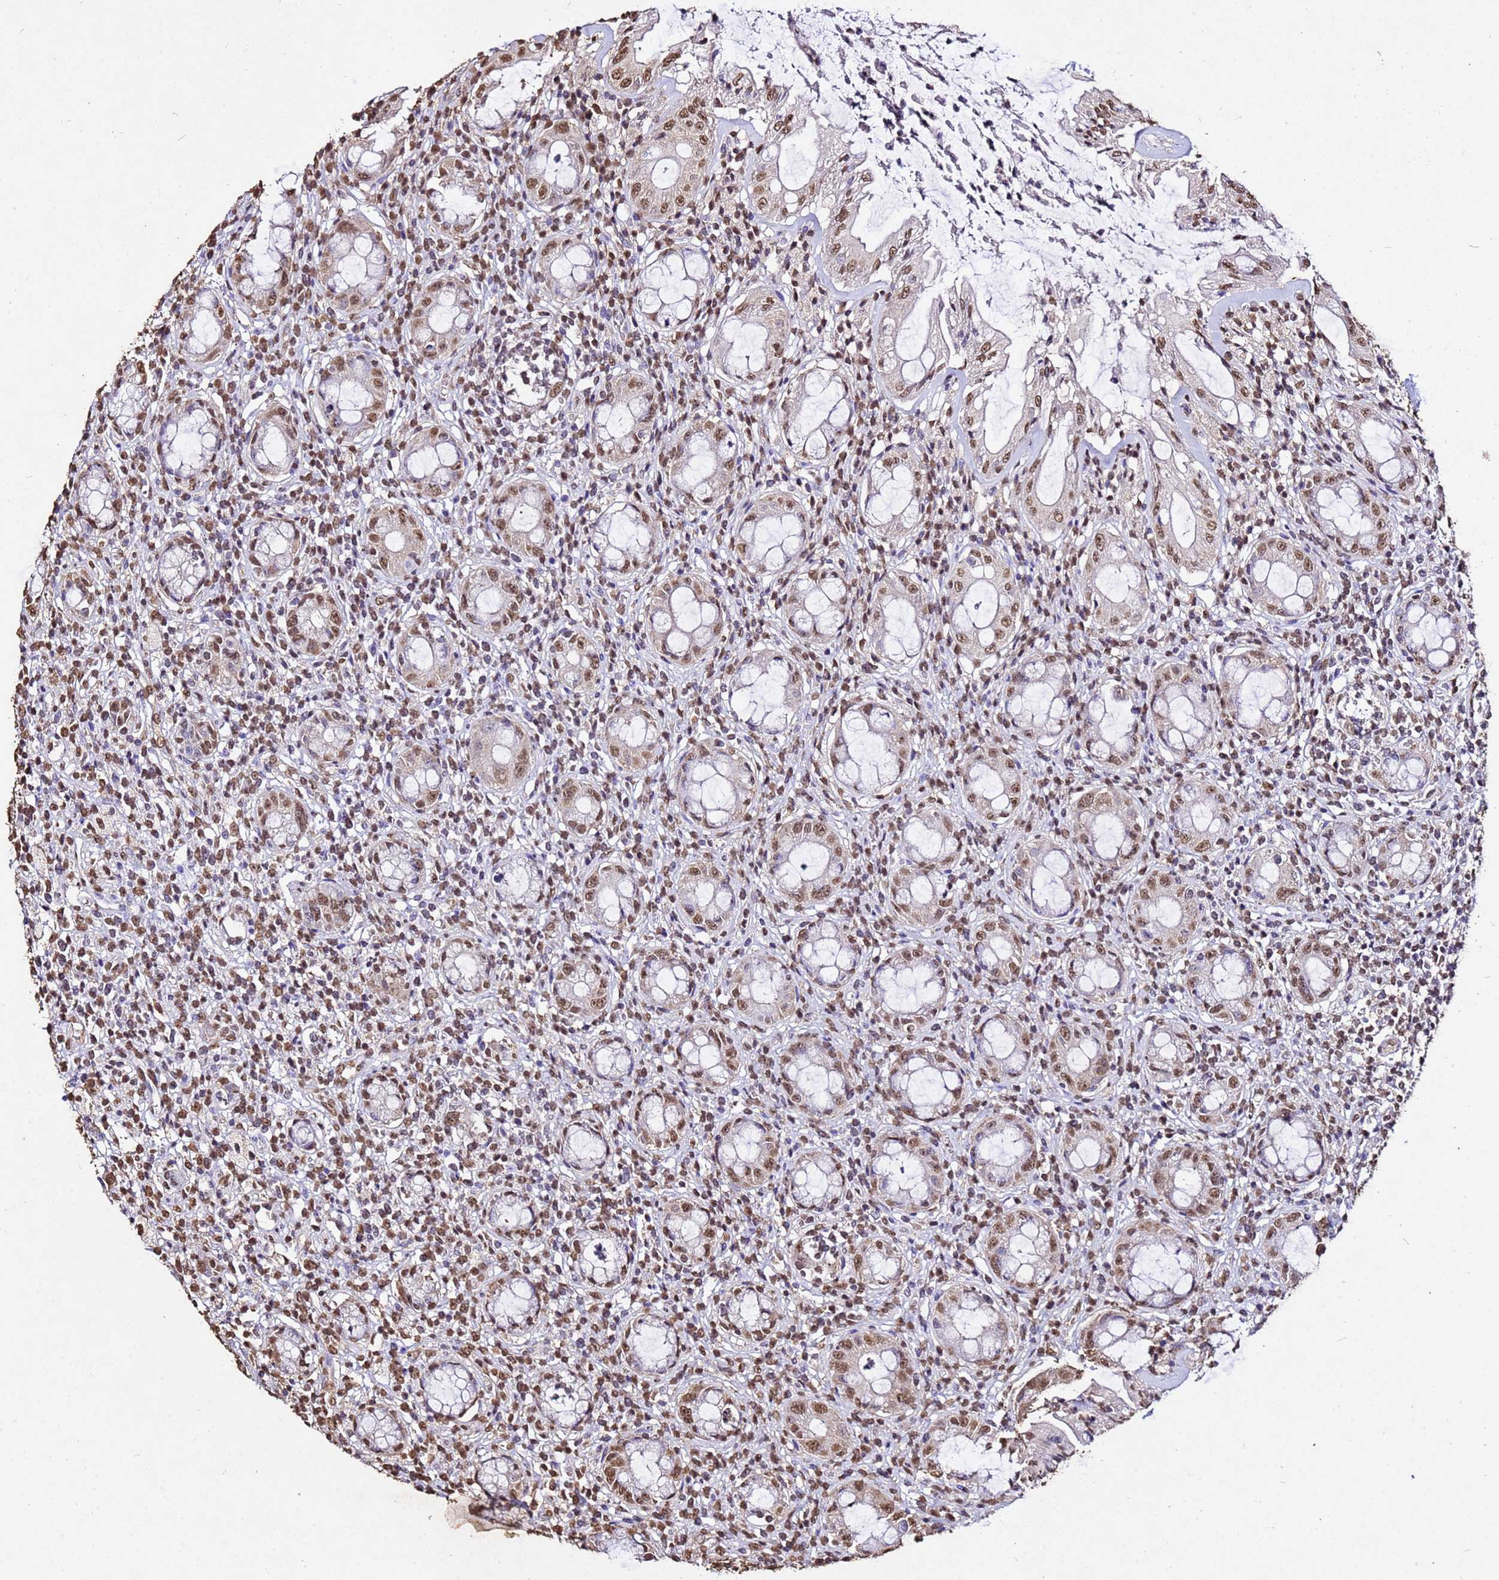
{"staining": {"intensity": "moderate", "quantity": ">75%", "location": "nuclear"}, "tissue": "rectum", "cell_type": "Glandular cells", "image_type": "normal", "snomed": [{"axis": "morphology", "description": "Normal tissue, NOS"}, {"axis": "topography", "description": "Rectum"}], "caption": "Immunohistochemistry of unremarkable human rectum demonstrates medium levels of moderate nuclear expression in approximately >75% of glandular cells. (DAB = brown stain, brightfield microscopy at high magnification).", "gene": "MYOCD", "patient": {"sex": "female", "age": 57}}